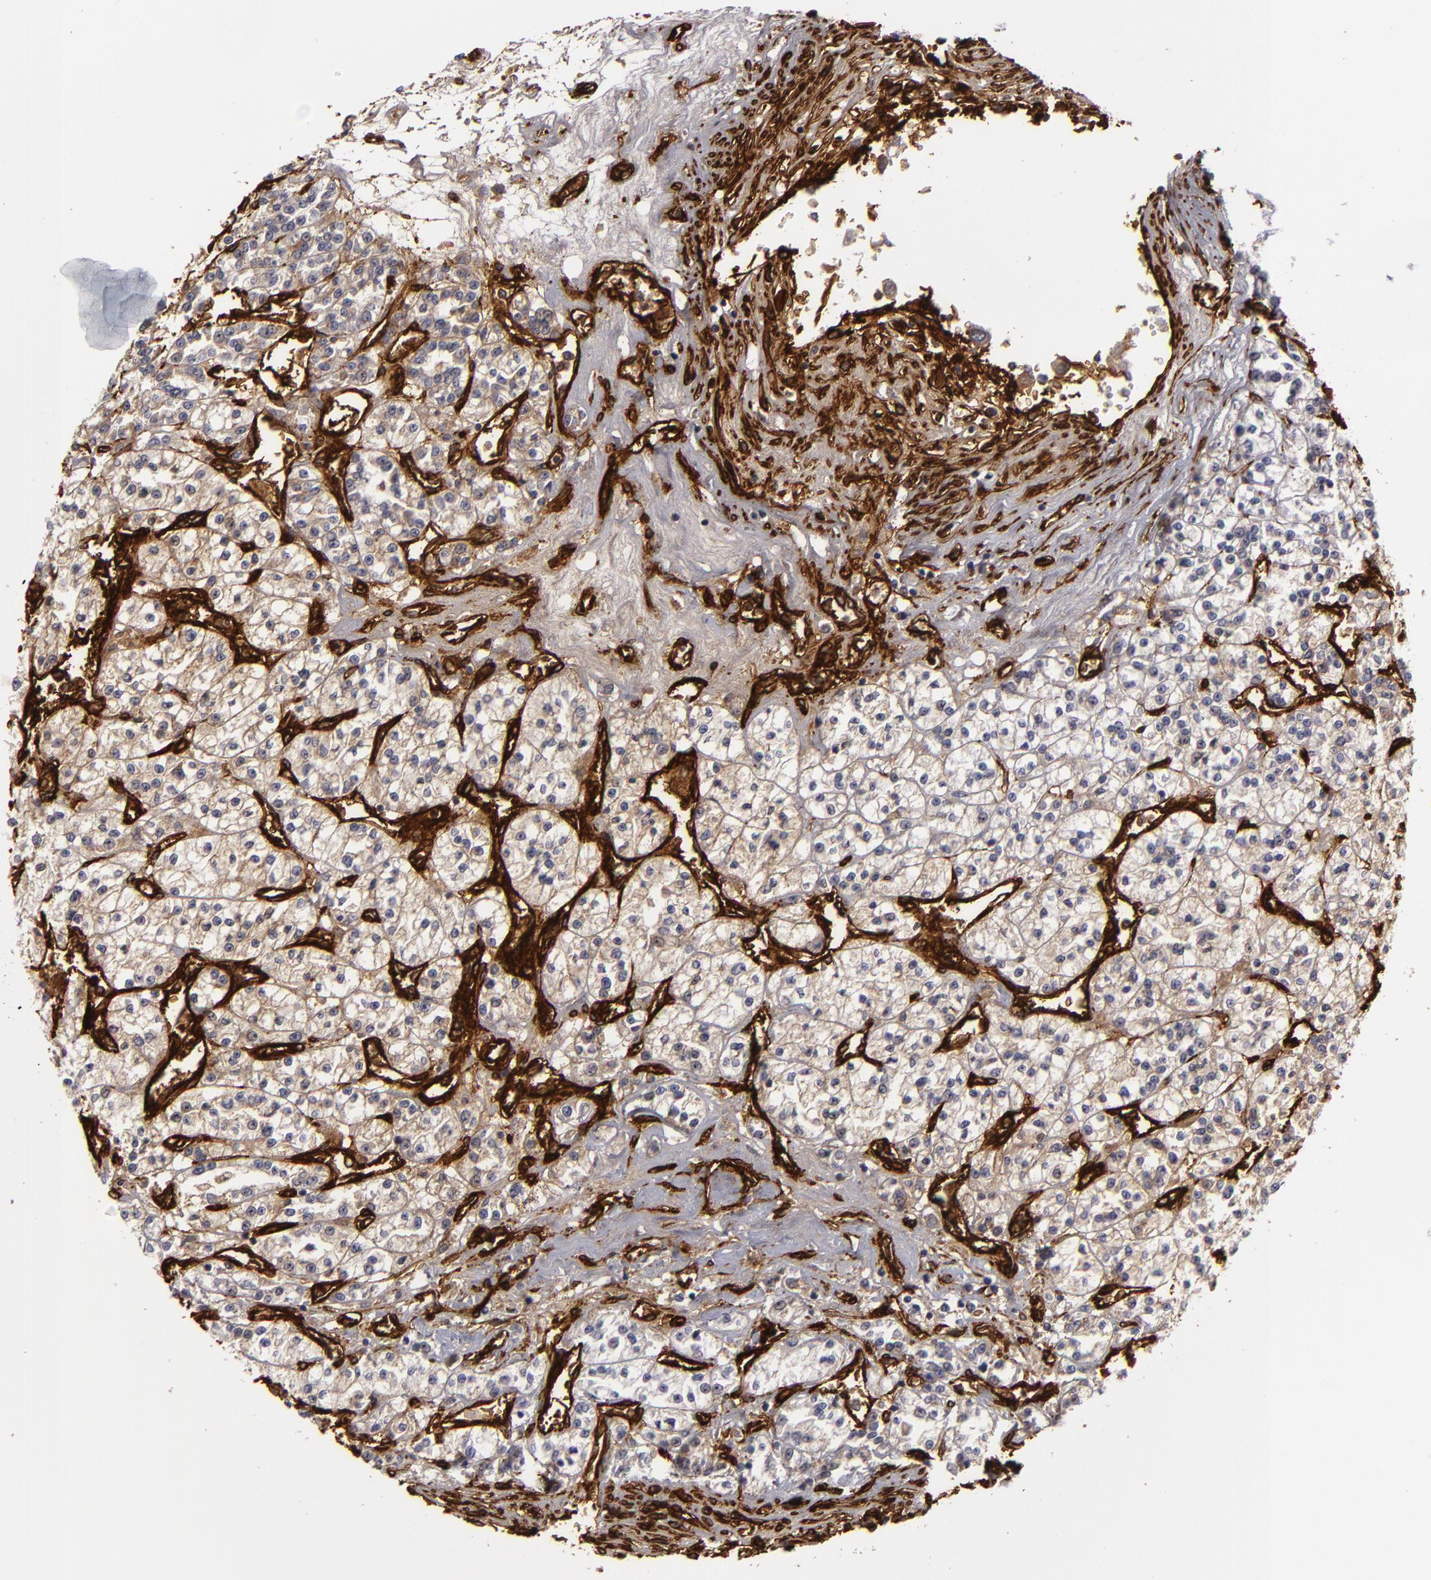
{"staining": {"intensity": "weak", "quantity": ">75%", "location": "cytoplasmic/membranous"}, "tissue": "renal cancer", "cell_type": "Tumor cells", "image_type": "cancer", "snomed": [{"axis": "morphology", "description": "Adenocarcinoma, NOS"}, {"axis": "topography", "description": "Kidney"}], "caption": "Renal adenocarcinoma stained with DAB immunohistochemistry (IHC) demonstrates low levels of weak cytoplasmic/membranous expression in about >75% of tumor cells.", "gene": "MCAM", "patient": {"sex": "female", "age": 76}}